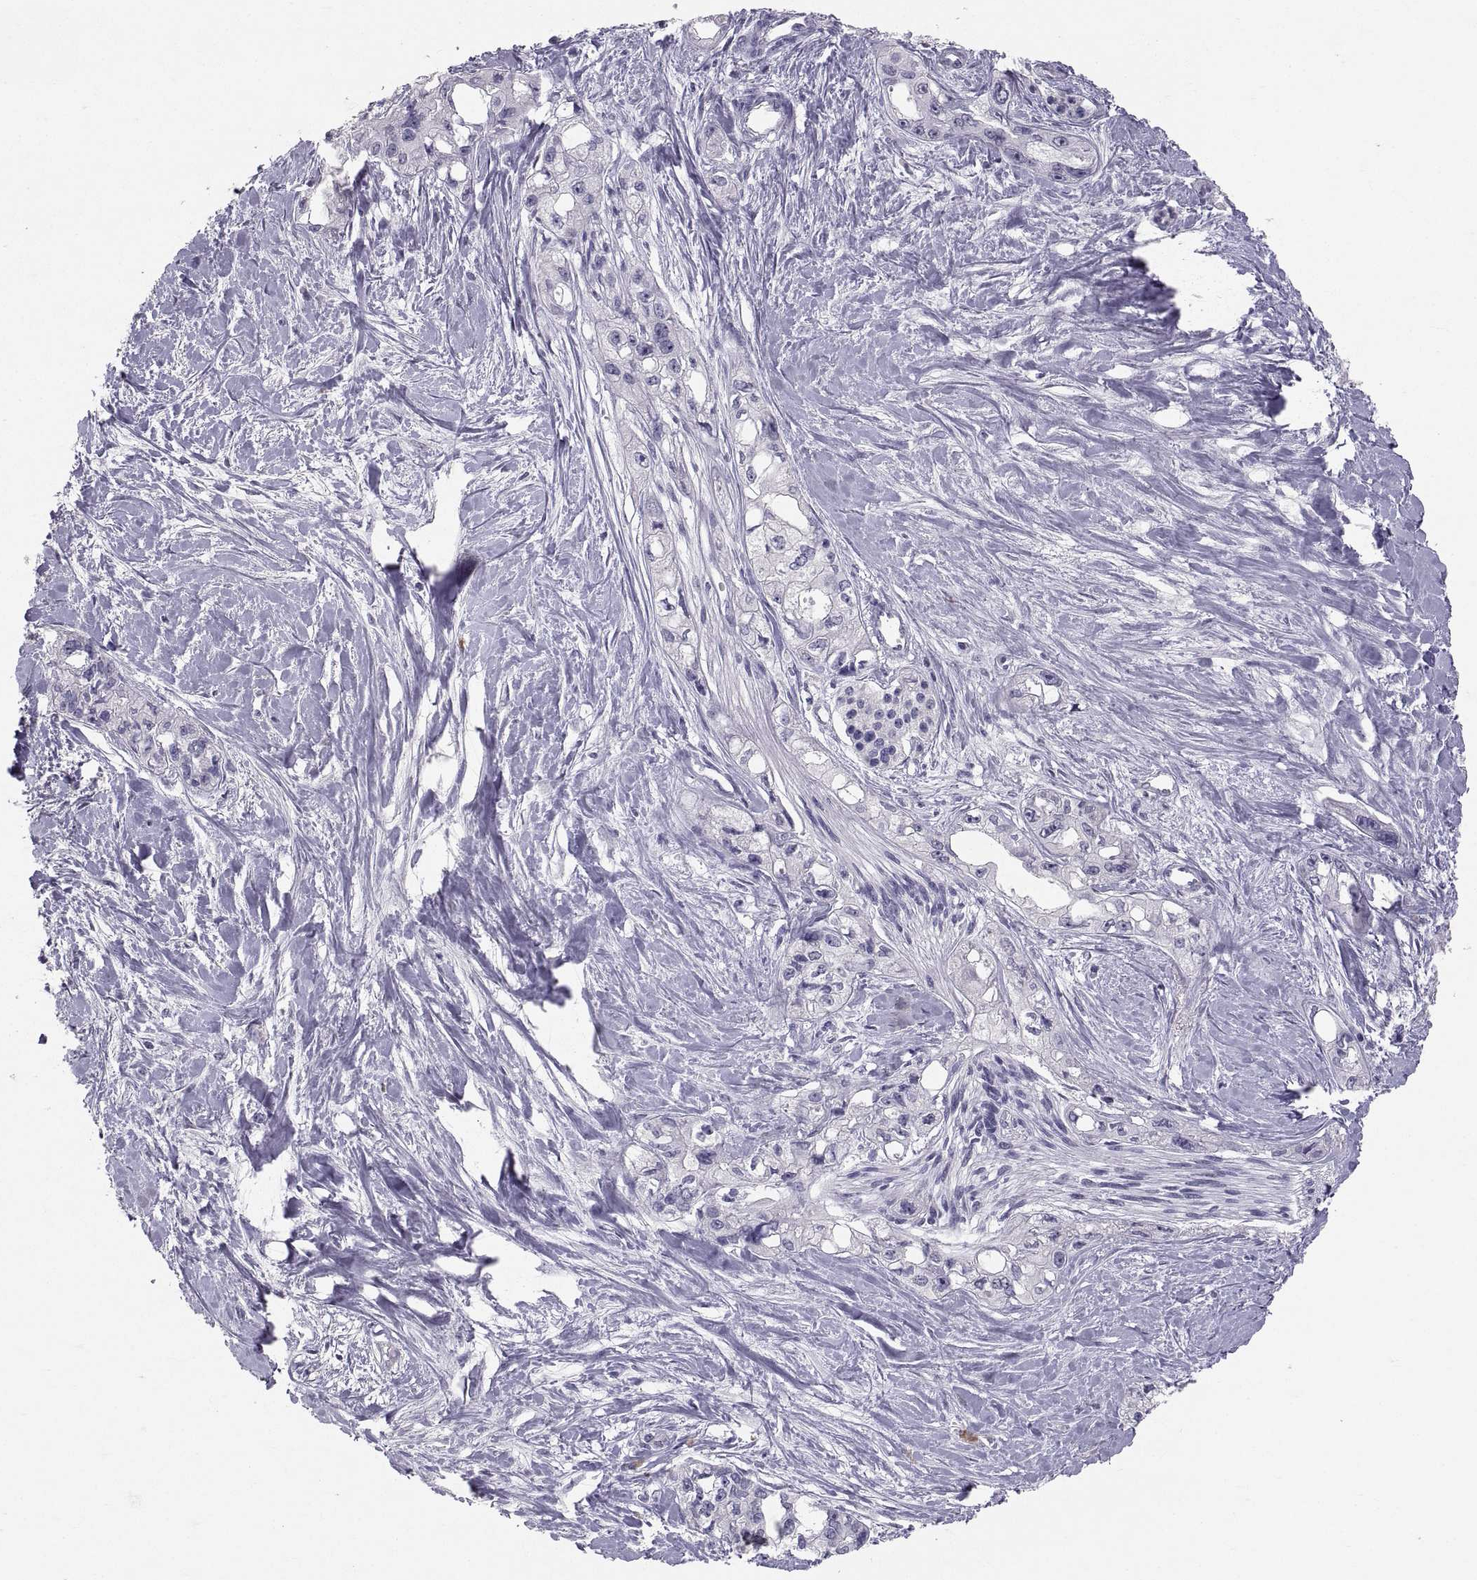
{"staining": {"intensity": "negative", "quantity": "none", "location": "none"}, "tissue": "pancreatic cancer", "cell_type": "Tumor cells", "image_type": "cancer", "snomed": [{"axis": "morphology", "description": "Adenocarcinoma, NOS"}, {"axis": "topography", "description": "Pancreas"}], "caption": "A high-resolution micrograph shows IHC staining of pancreatic adenocarcinoma, which demonstrates no significant expression in tumor cells.", "gene": "PTN", "patient": {"sex": "female", "age": 50}}